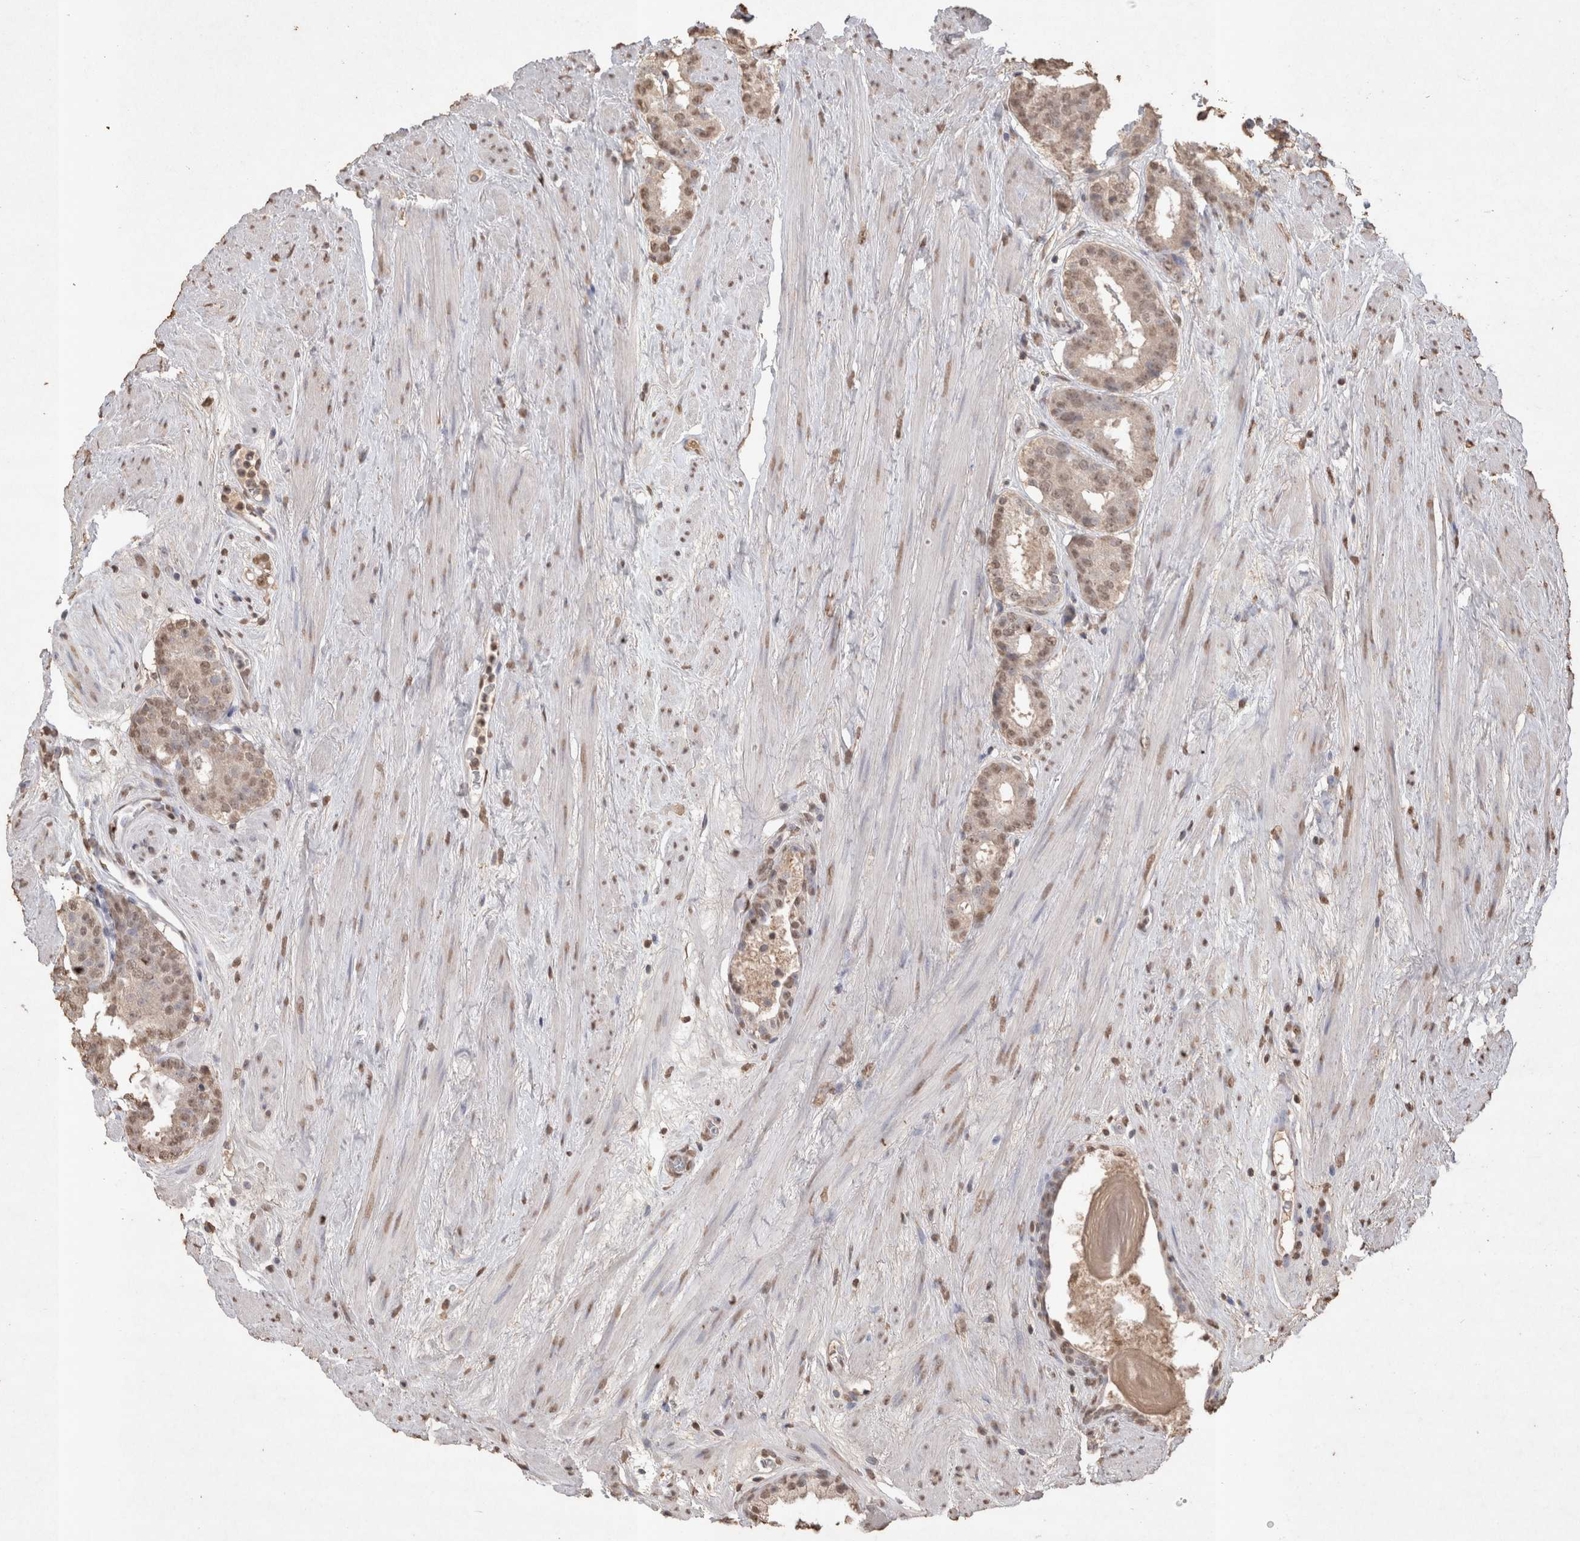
{"staining": {"intensity": "weak", "quantity": "25%-75%", "location": "nuclear"}, "tissue": "prostate cancer", "cell_type": "Tumor cells", "image_type": "cancer", "snomed": [{"axis": "morphology", "description": "Adenocarcinoma, Low grade"}, {"axis": "topography", "description": "Prostate"}], "caption": "The histopathology image demonstrates immunohistochemical staining of prostate cancer (adenocarcinoma (low-grade)). There is weak nuclear staining is present in about 25%-75% of tumor cells. Using DAB (3,3'-diaminobenzidine) (brown) and hematoxylin (blue) stains, captured at high magnification using brightfield microscopy.", "gene": "MLX", "patient": {"sex": "male", "age": 69}}